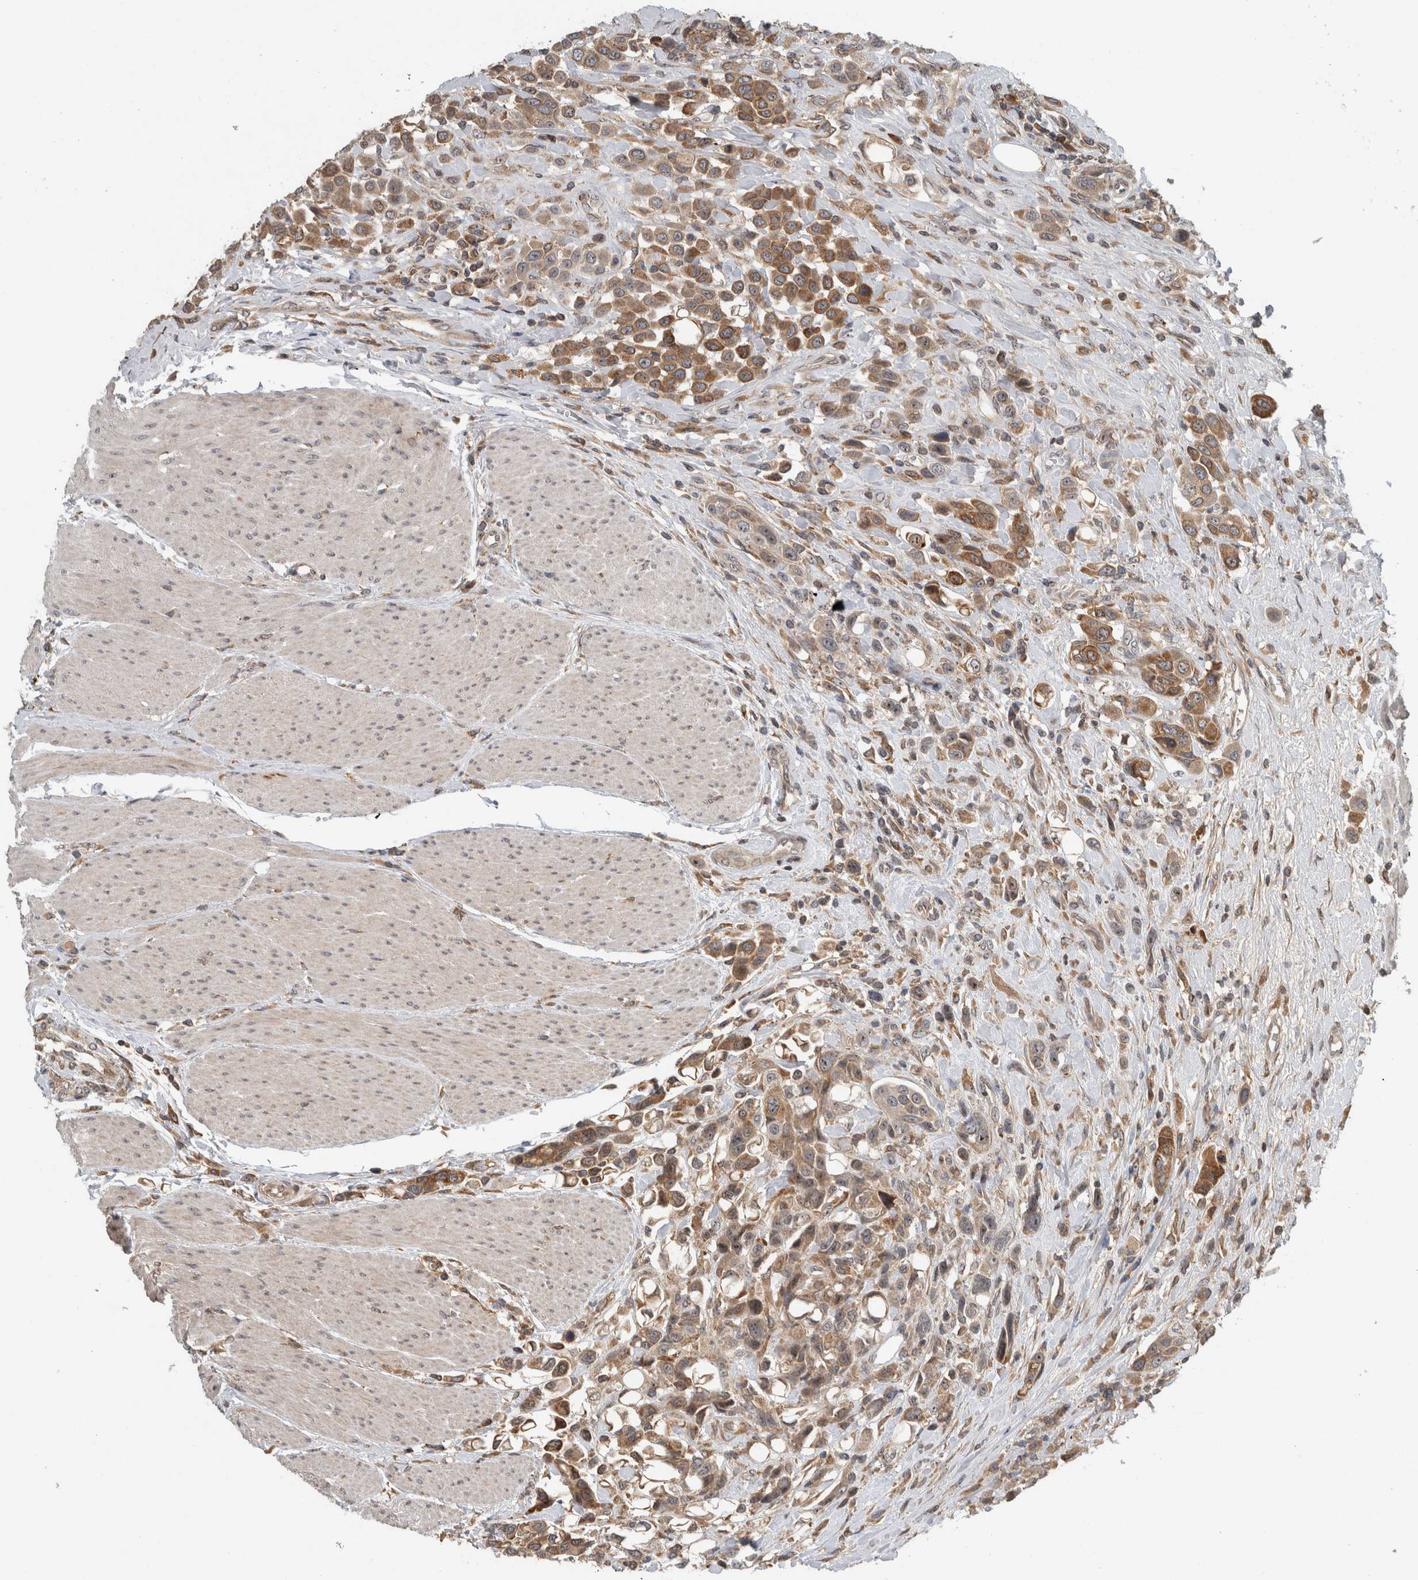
{"staining": {"intensity": "moderate", "quantity": ">75%", "location": "cytoplasmic/membranous"}, "tissue": "urothelial cancer", "cell_type": "Tumor cells", "image_type": "cancer", "snomed": [{"axis": "morphology", "description": "Urothelial carcinoma, High grade"}, {"axis": "topography", "description": "Urinary bladder"}], "caption": "Tumor cells exhibit medium levels of moderate cytoplasmic/membranous staining in approximately >75% of cells in urothelial cancer. Using DAB (3,3'-diaminobenzidine) (brown) and hematoxylin (blue) stains, captured at high magnification using brightfield microscopy.", "gene": "GPR137B", "patient": {"sex": "male", "age": 50}}